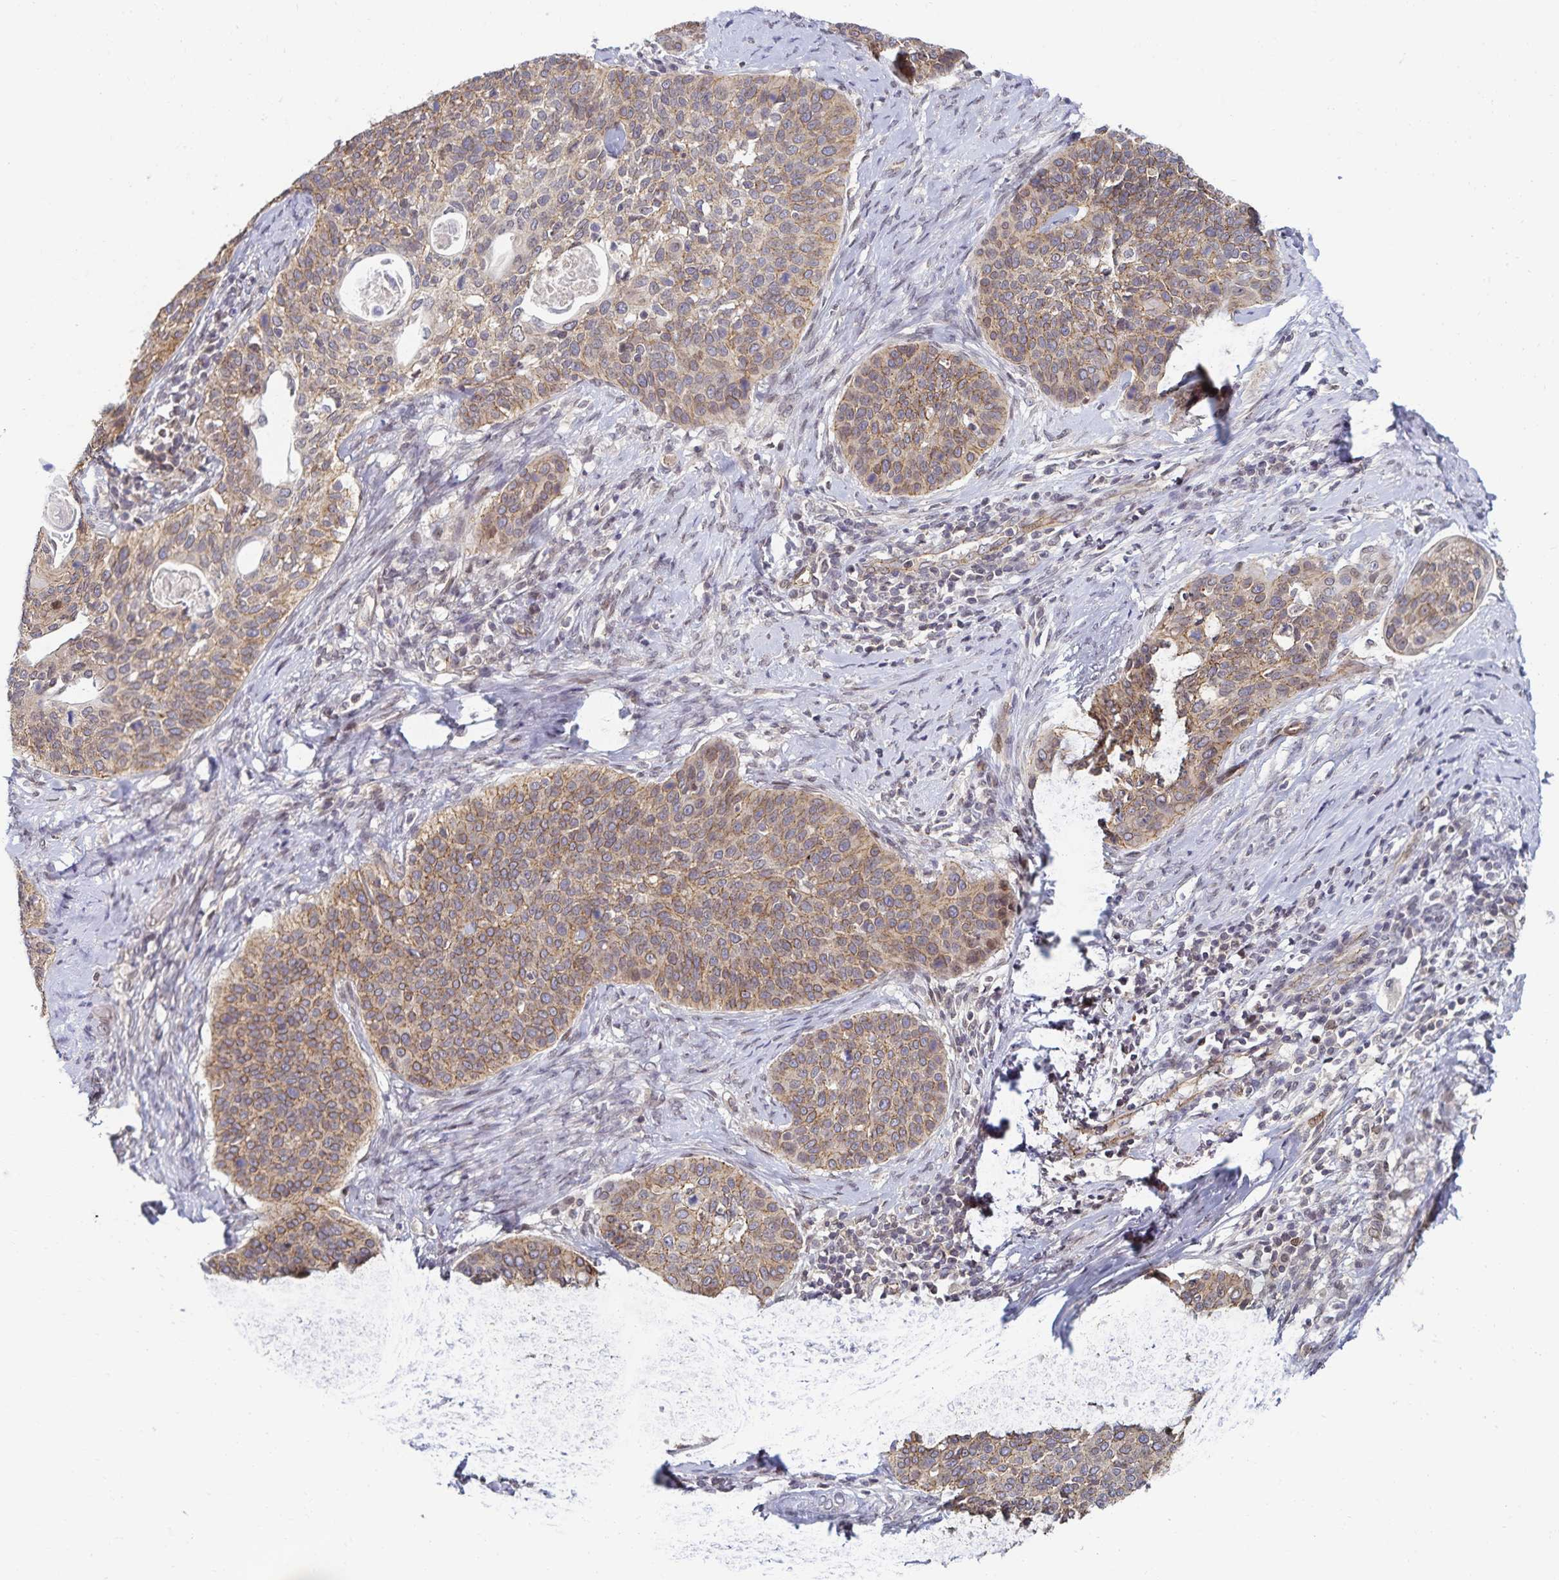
{"staining": {"intensity": "weak", "quantity": ">75%", "location": "cytoplasmic/membranous"}, "tissue": "cervical cancer", "cell_type": "Tumor cells", "image_type": "cancer", "snomed": [{"axis": "morphology", "description": "Squamous cell carcinoma, NOS"}, {"axis": "topography", "description": "Cervix"}], "caption": "This histopathology image exhibits immunohistochemistry staining of human squamous cell carcinoma (cervical), with low weak cytoplasmic/membranous positivity in approximately >75% of tumor cells.", "gene": "RAB9B", "patient": {"sex": "female", "age": 69}}